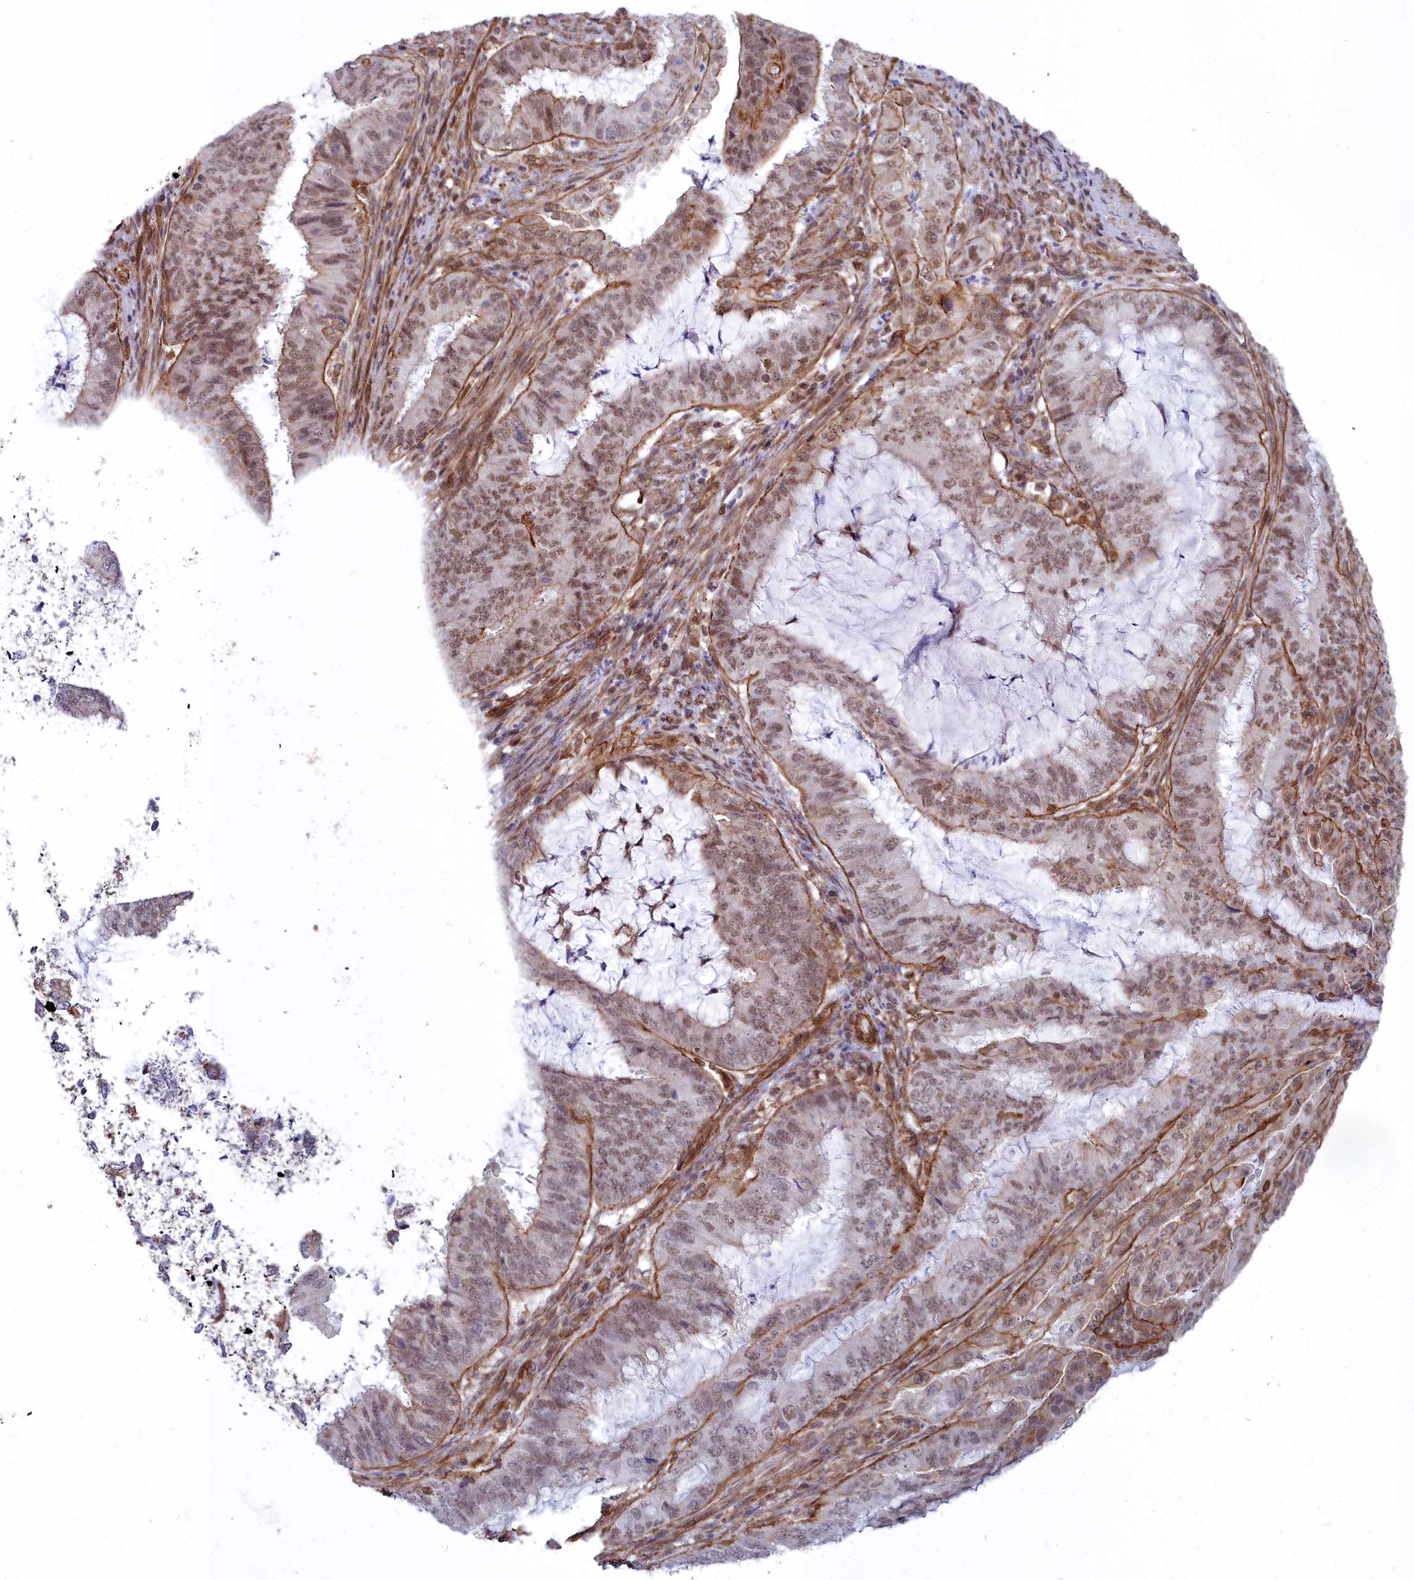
{"staining": {"intensity": "moderate", "quantity": "25%-75%", "location": "nuclear"}, "tissue": "endometrial cancer", "cell_type": "Tumor cells", "image_type": "cancer", "snomed": [{"axis": "morphology", "description": "Adenocarcinoma, NOS"}, {"axis": "topography", "description": "Endometrium"}], "caption": "Protein staining shows moderate nuclear staining in approximately 25%-75% of tumor cells in adenocarcinoma (endometrial). (DAB (3,3'-diaminobenzidine) IHC, brown staining for protein, blue staining for nuclei).", "gene": "YJU2", "patient": {"sex": "female", "age": 51}}